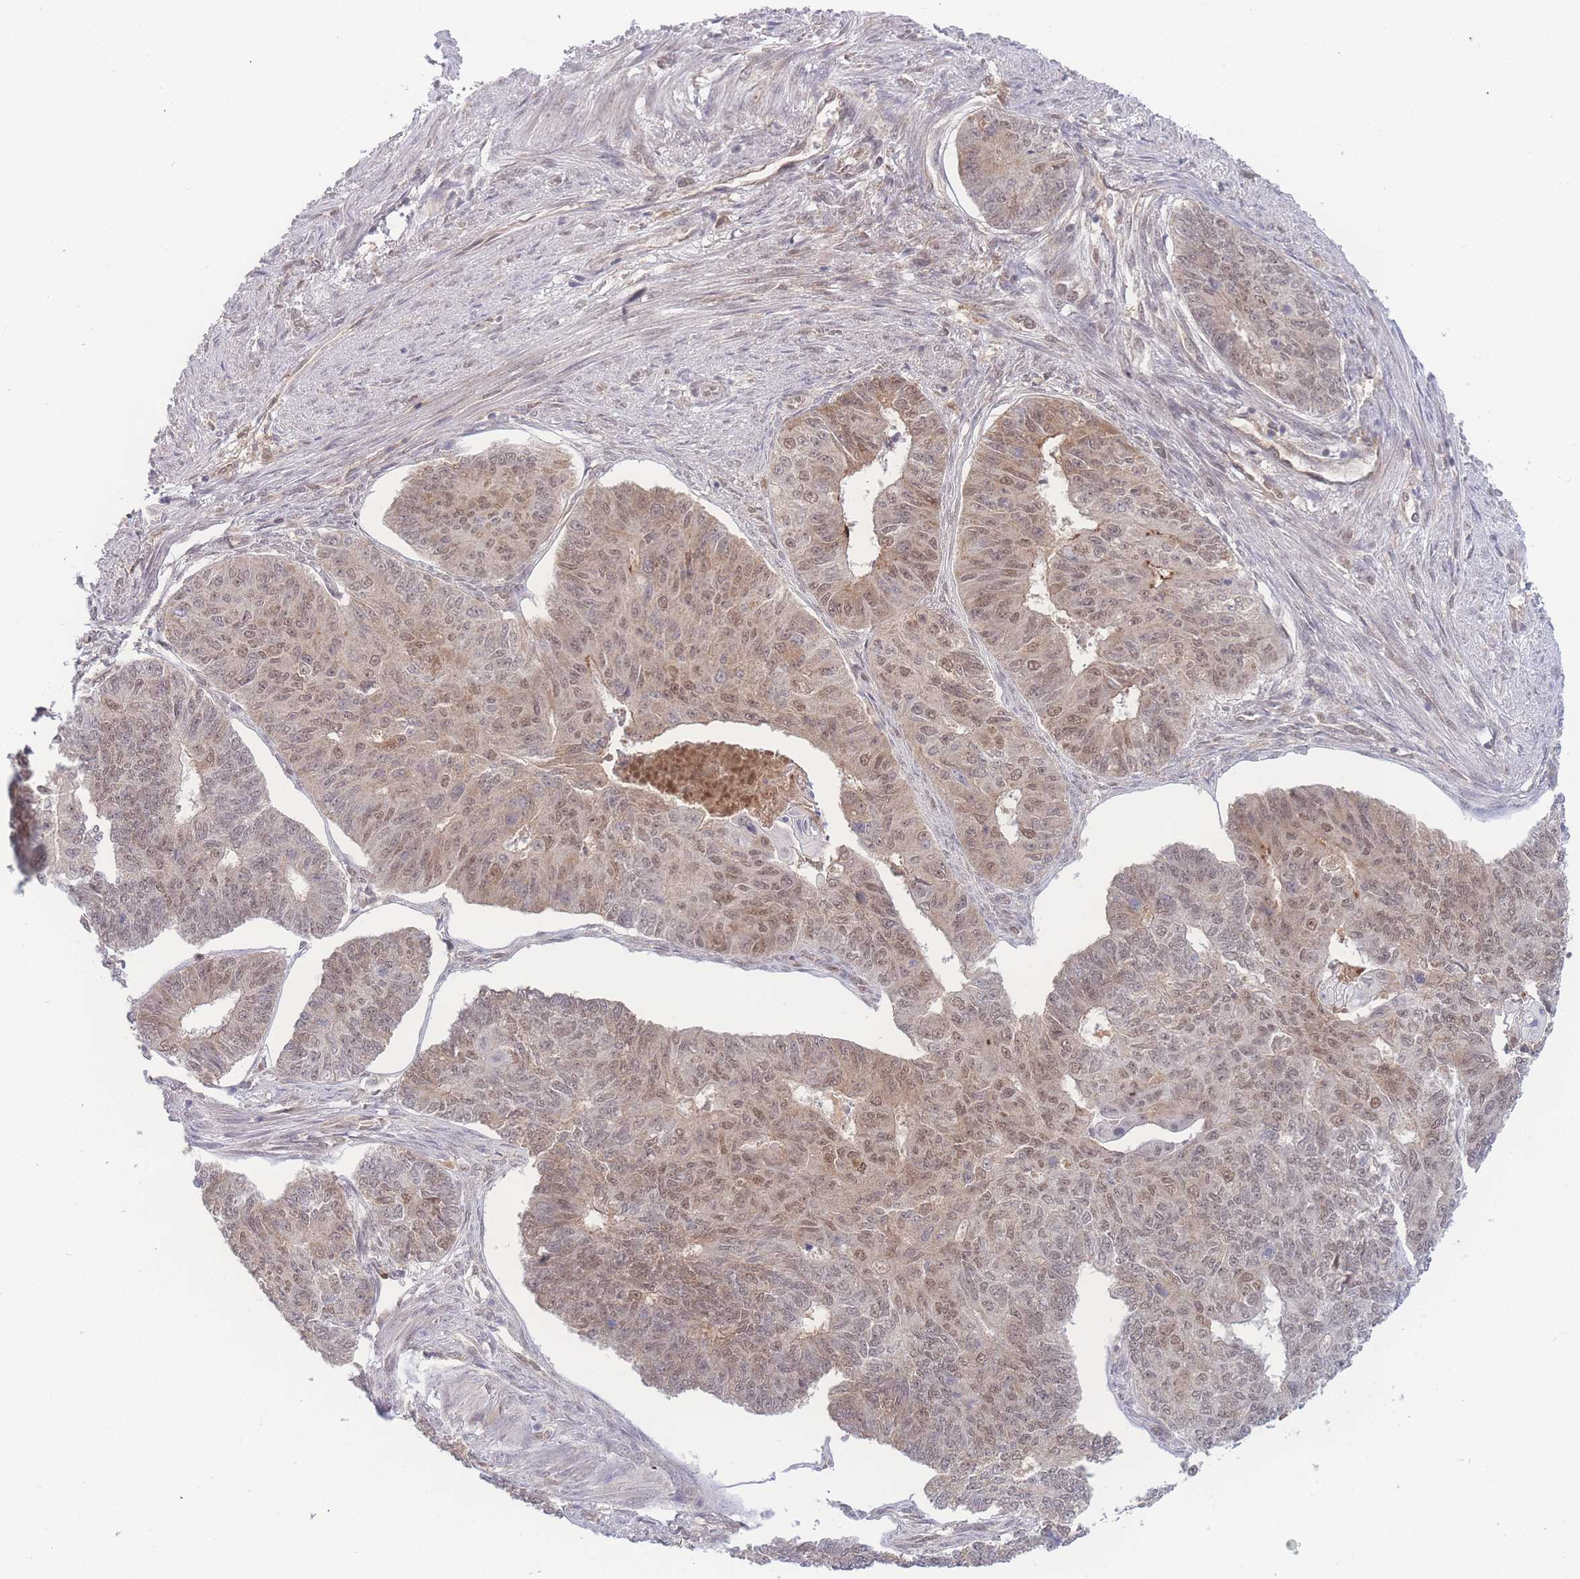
{"staining": {"intensity": "weak", "quantity": ">75%", "location": "nuclear"}, "tissue": "endometrial cancer", "cell_type": "Tumor cells", "image_type": "cancer", "snomed": [{"axis": "morphology", "description": "Adenocarcinoma, NOS"}, {"axis": "topography", "description": "Endometrium"}], "caption": "Adenocarcinoma (endometrial) was stained to show a protein in brown. There is low levels of weak nuclear expression in approximately >75% of tumor cells.", "gene": "RAVER1", "patient": {"sex": "female", "age": 32}}